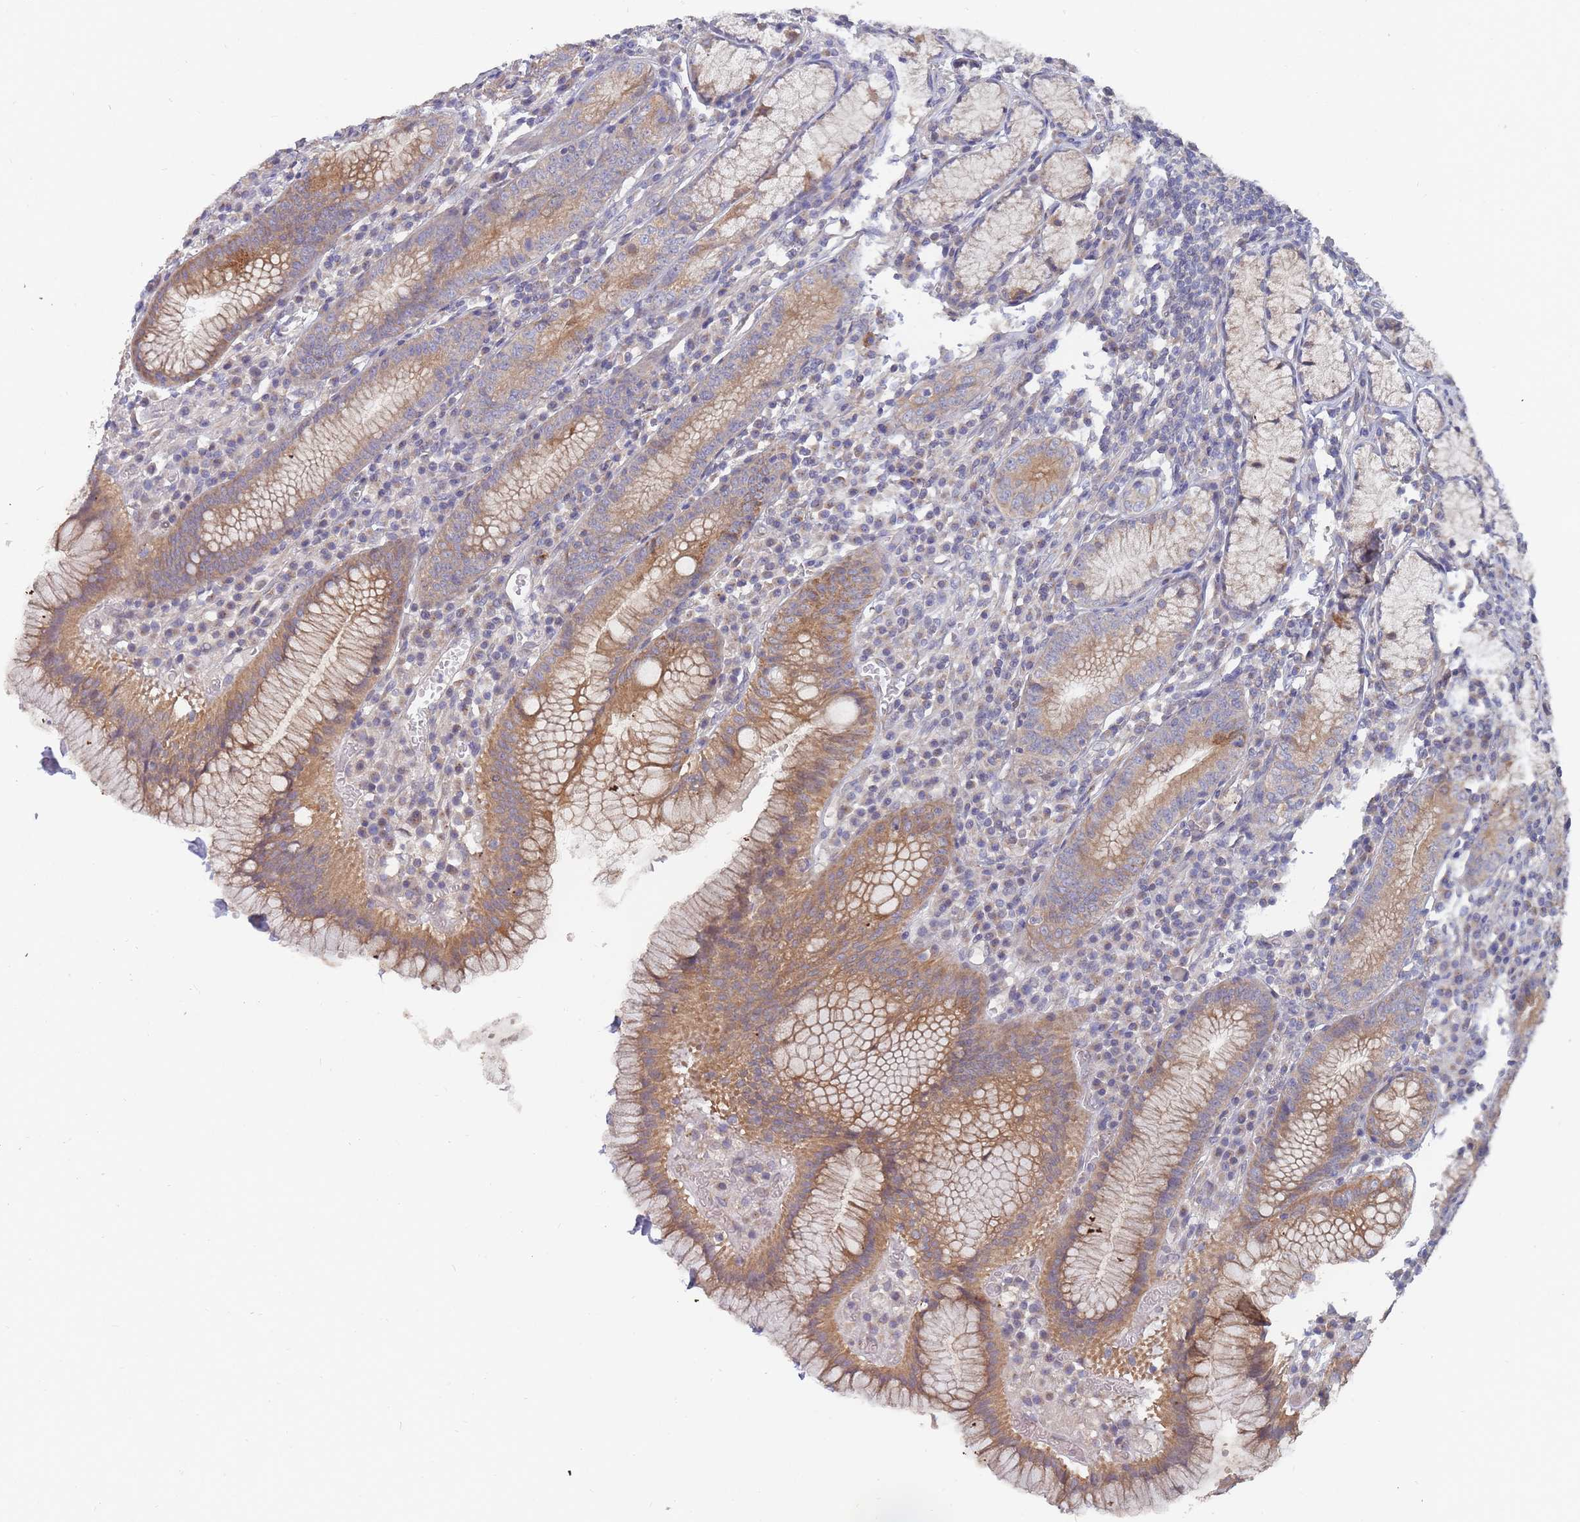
{"staining": {"intensity": "moderate", "quantity": ">75%", "location": "cytoplasmic/membranous"}, "tissue": "stomach", "cell_type": "Glandular cells", "image_type": "normal", "snomed": [{"axis": "morphology", "description": "Normal tissue, NOS"}, {"axis": "topography", "description": "Stomach"}], "caption": "Unremarkable stomach displays moderate cytoplasmic/membranous expression in approximately >75% of glandular cells, visualized by immunohistochemistry.", "gene": "SLC35F5", "patient": {"sex": "male", "age": 55}}